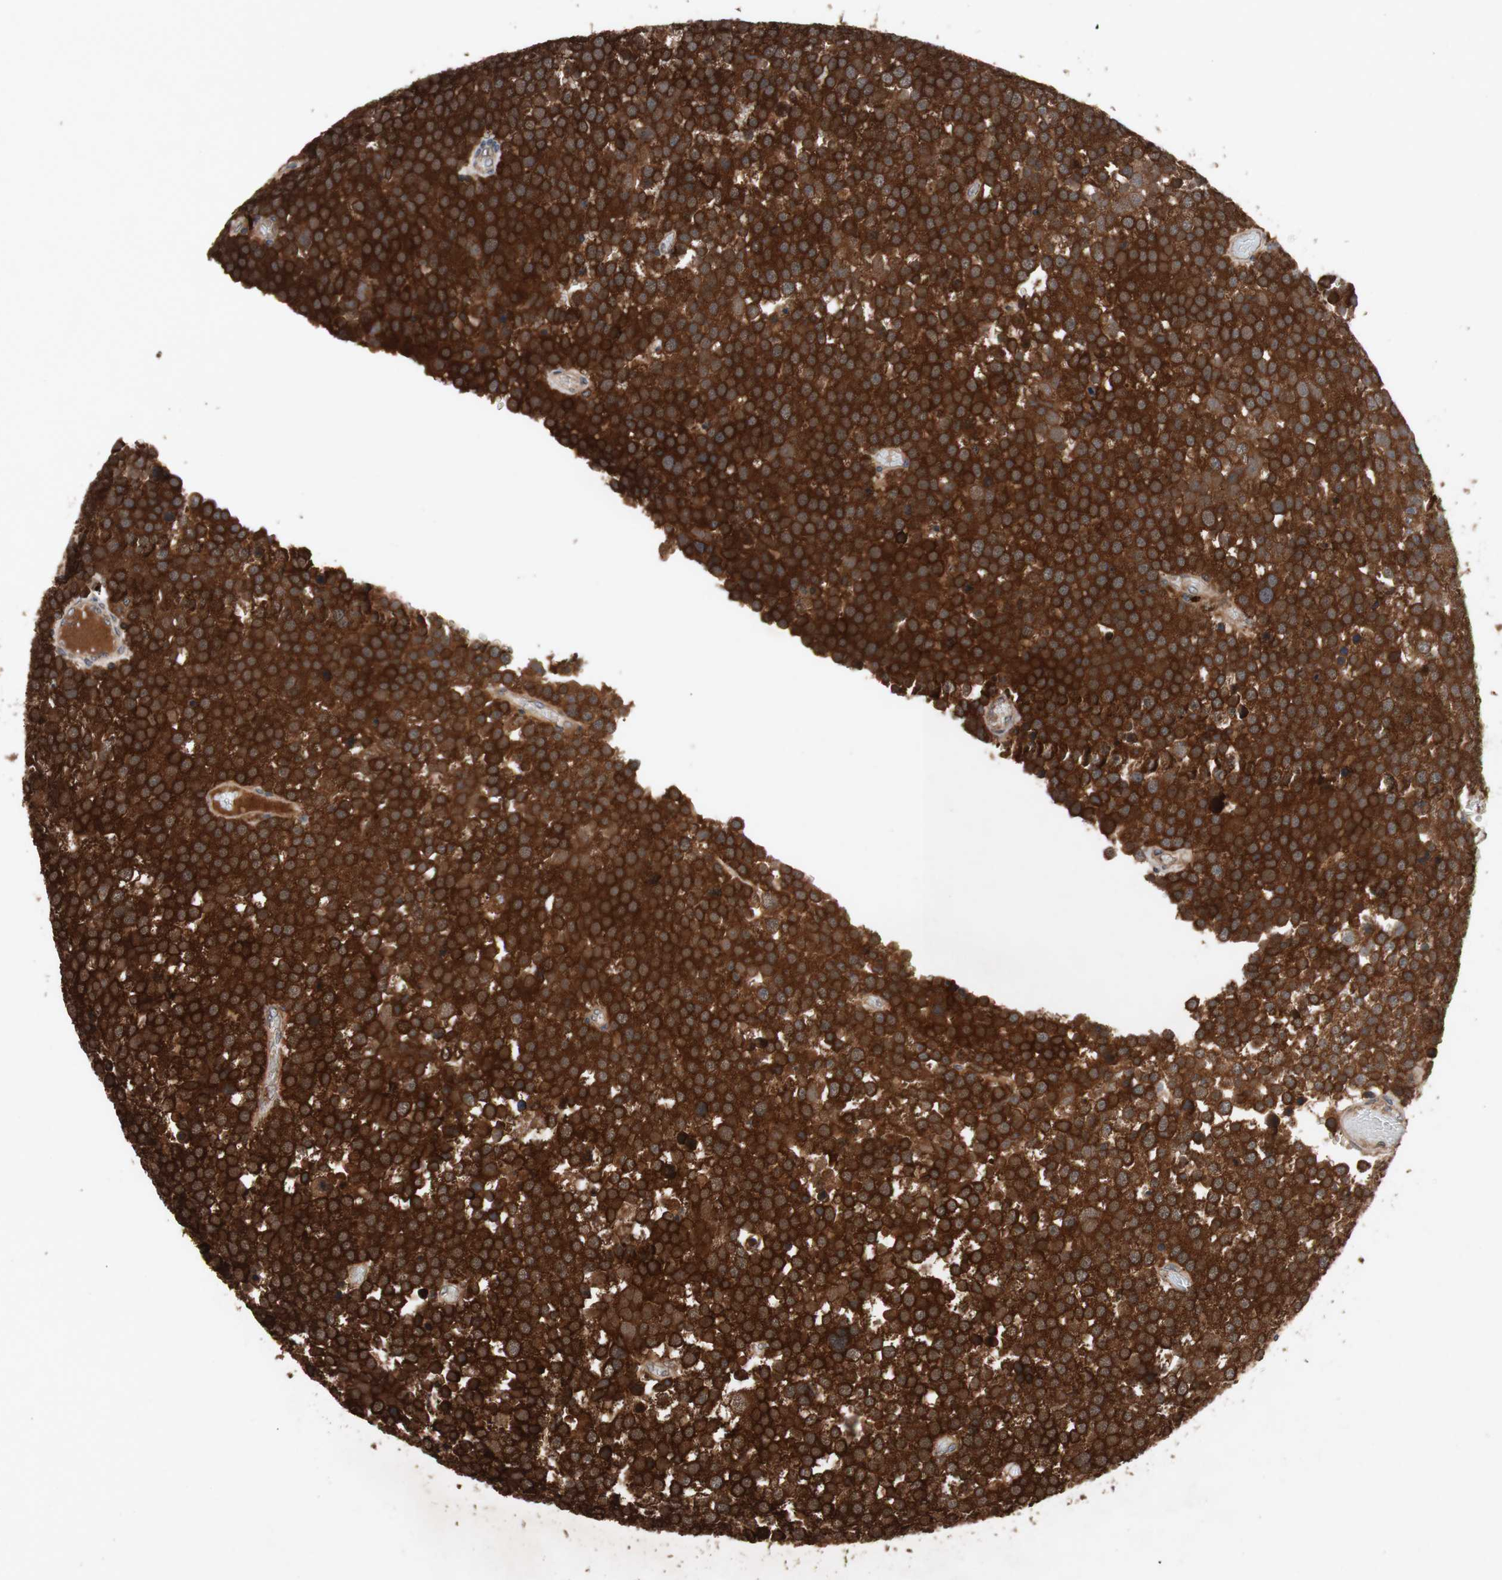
{"staining": {"intensity": "strong", "quantity": ">75%", "location": "cytoplasmic/membranous"}, "tissue": "testis cancer", "cell_type": "Tumor cells", "image_type": "cancer", "snomed": [{"axis": "morphology", "description": "Seminoma, NOS"}, {"axis": "topography", "description": "Testis"}], "caption": "Testis seminoma tissue reveals strong cytoplasmic/membranous positivity in about >75% of tumor cells, visualized by immunohistochemistry.", "gene": "RAB1A", "patient": {"sex": "male", "age": 71}}